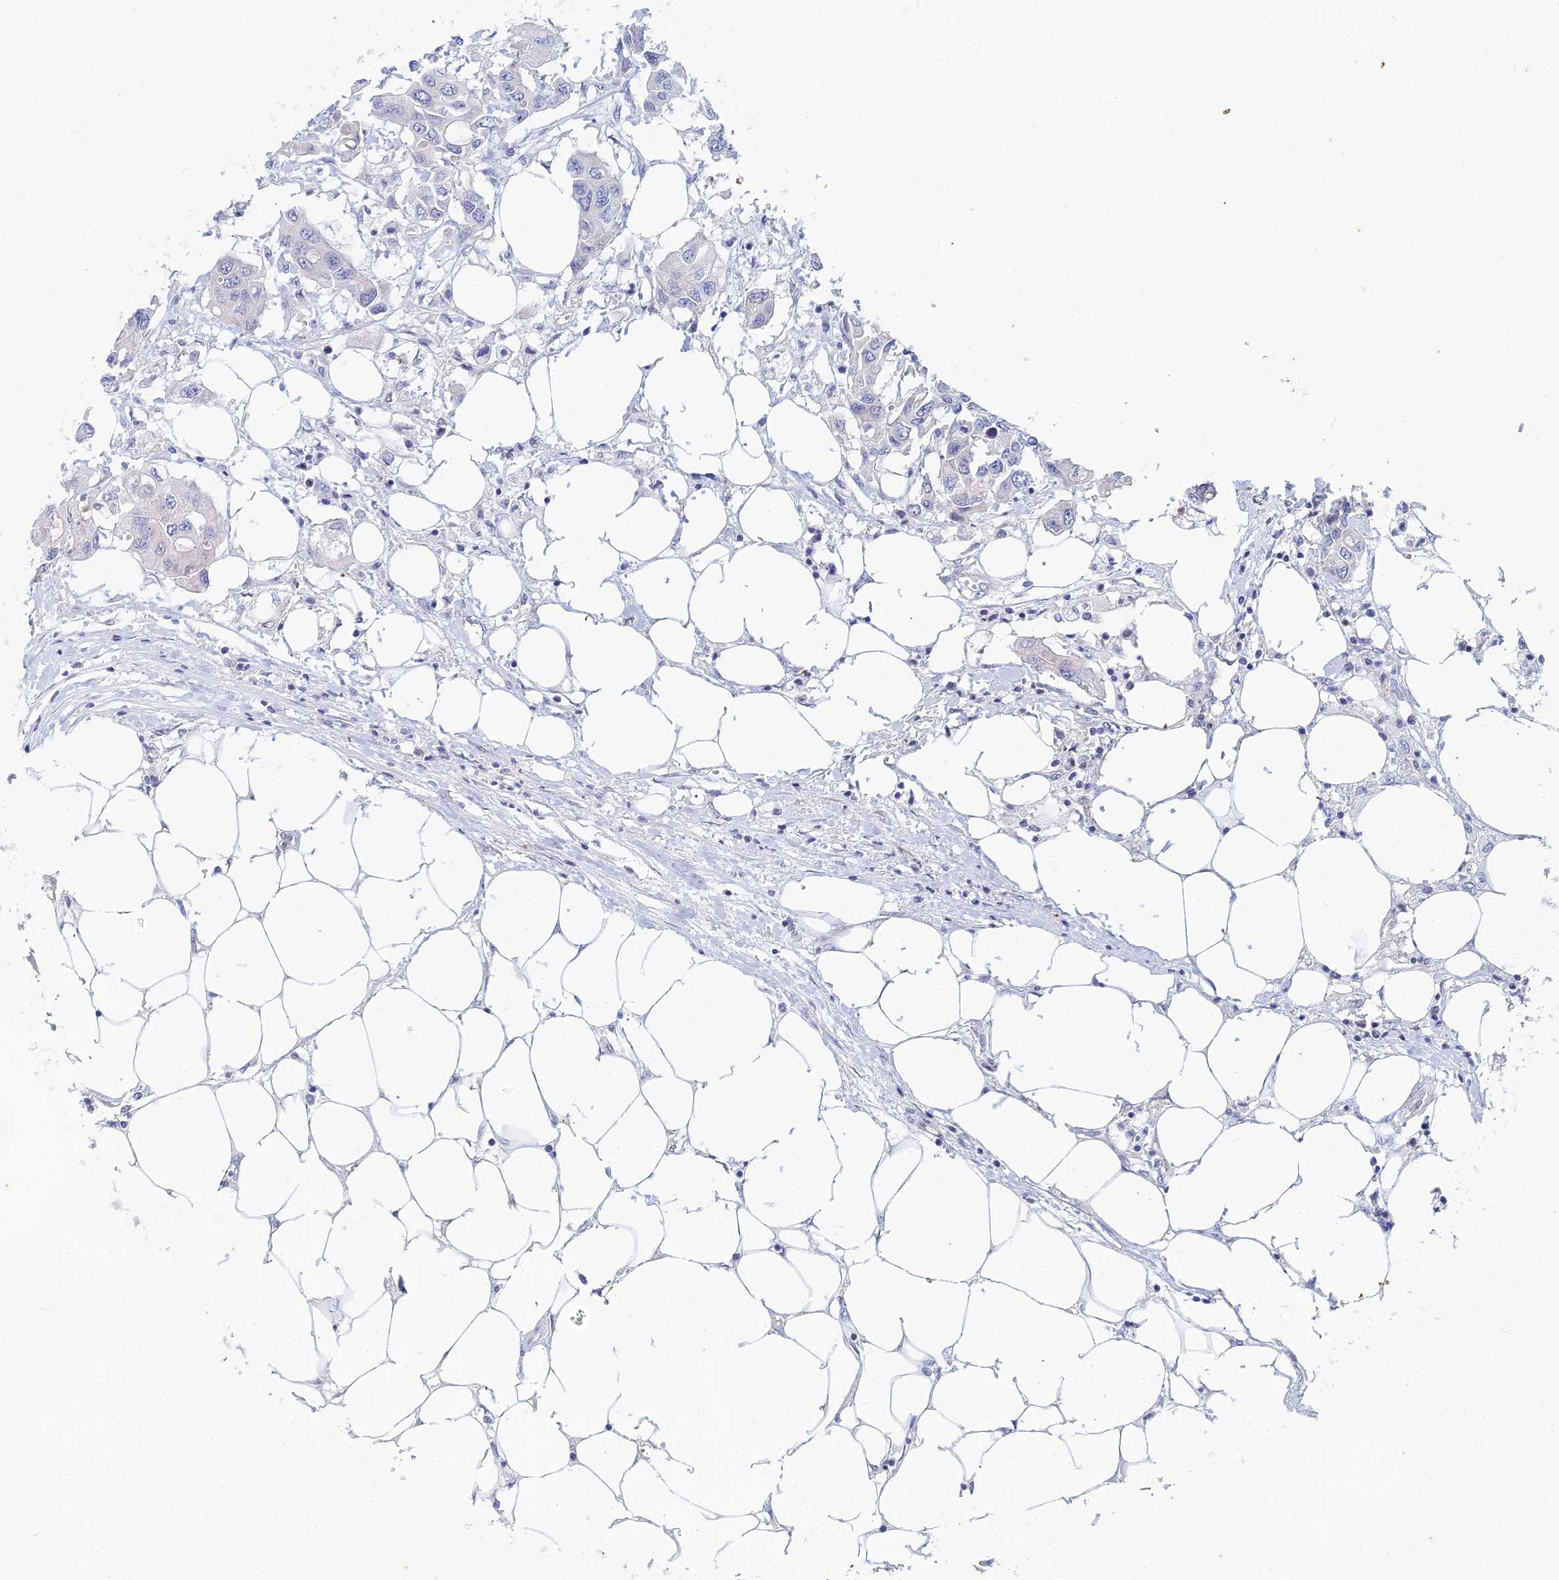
{"staining": {"intensity": "negative", "quantity": "none", "location": "none"}, "tissue": "colorectal cancer", "cell_type": "Tumor cells", "image_type": "cancer", "snomed": [{"axis": "morphology", "description": "Adenocarcinoma, NOS"}, {"axis": "topography", "description": "Colon"}], "caption": "DAB immunohistochemical staining of adenocarcinoma (colorectal) shows no significant expression in tumor cells.", "gene": "EEF2KMT", "patient": {"sex": "male", "age": 77}}